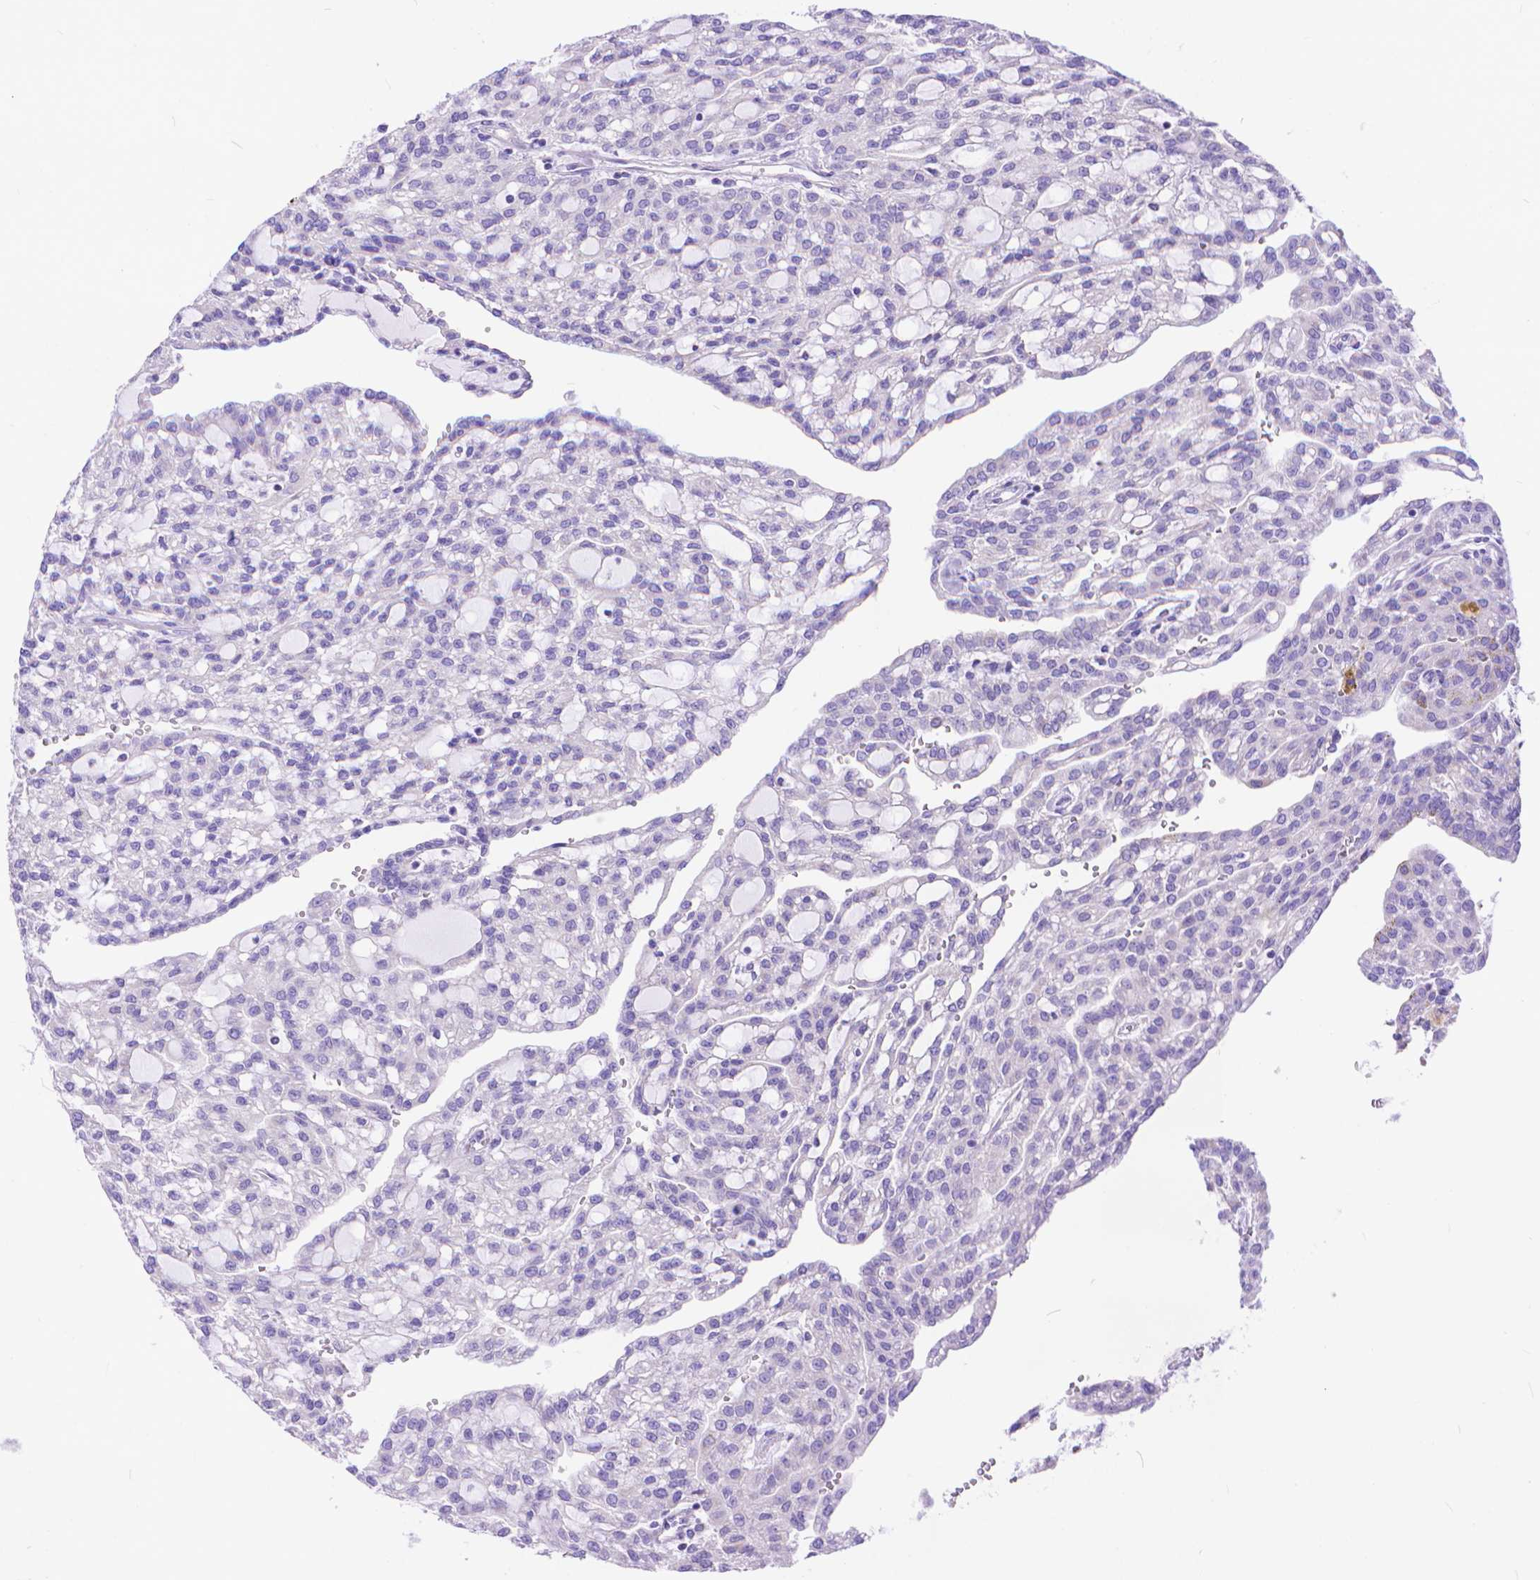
{"staining": {"intensity": "negative", "quantity": "none", "location": "none"}, "tissue": "renal cancer", "cell_type": "Tumor cells", "image_type": "cancer", "snomed": [{"axis": "morphology", "description": "Adenocarcinoma, NOS"}, {"axis": "topography", "description": "Kidney"}], "caption": "This is a histopathology image of immunohistochemistry (IHC) staining of adenocarcinoma (renal), which shows no staining in tumor cells.", "gene": "DHRS2", "patient": {"sex": "male", "age": 63}}